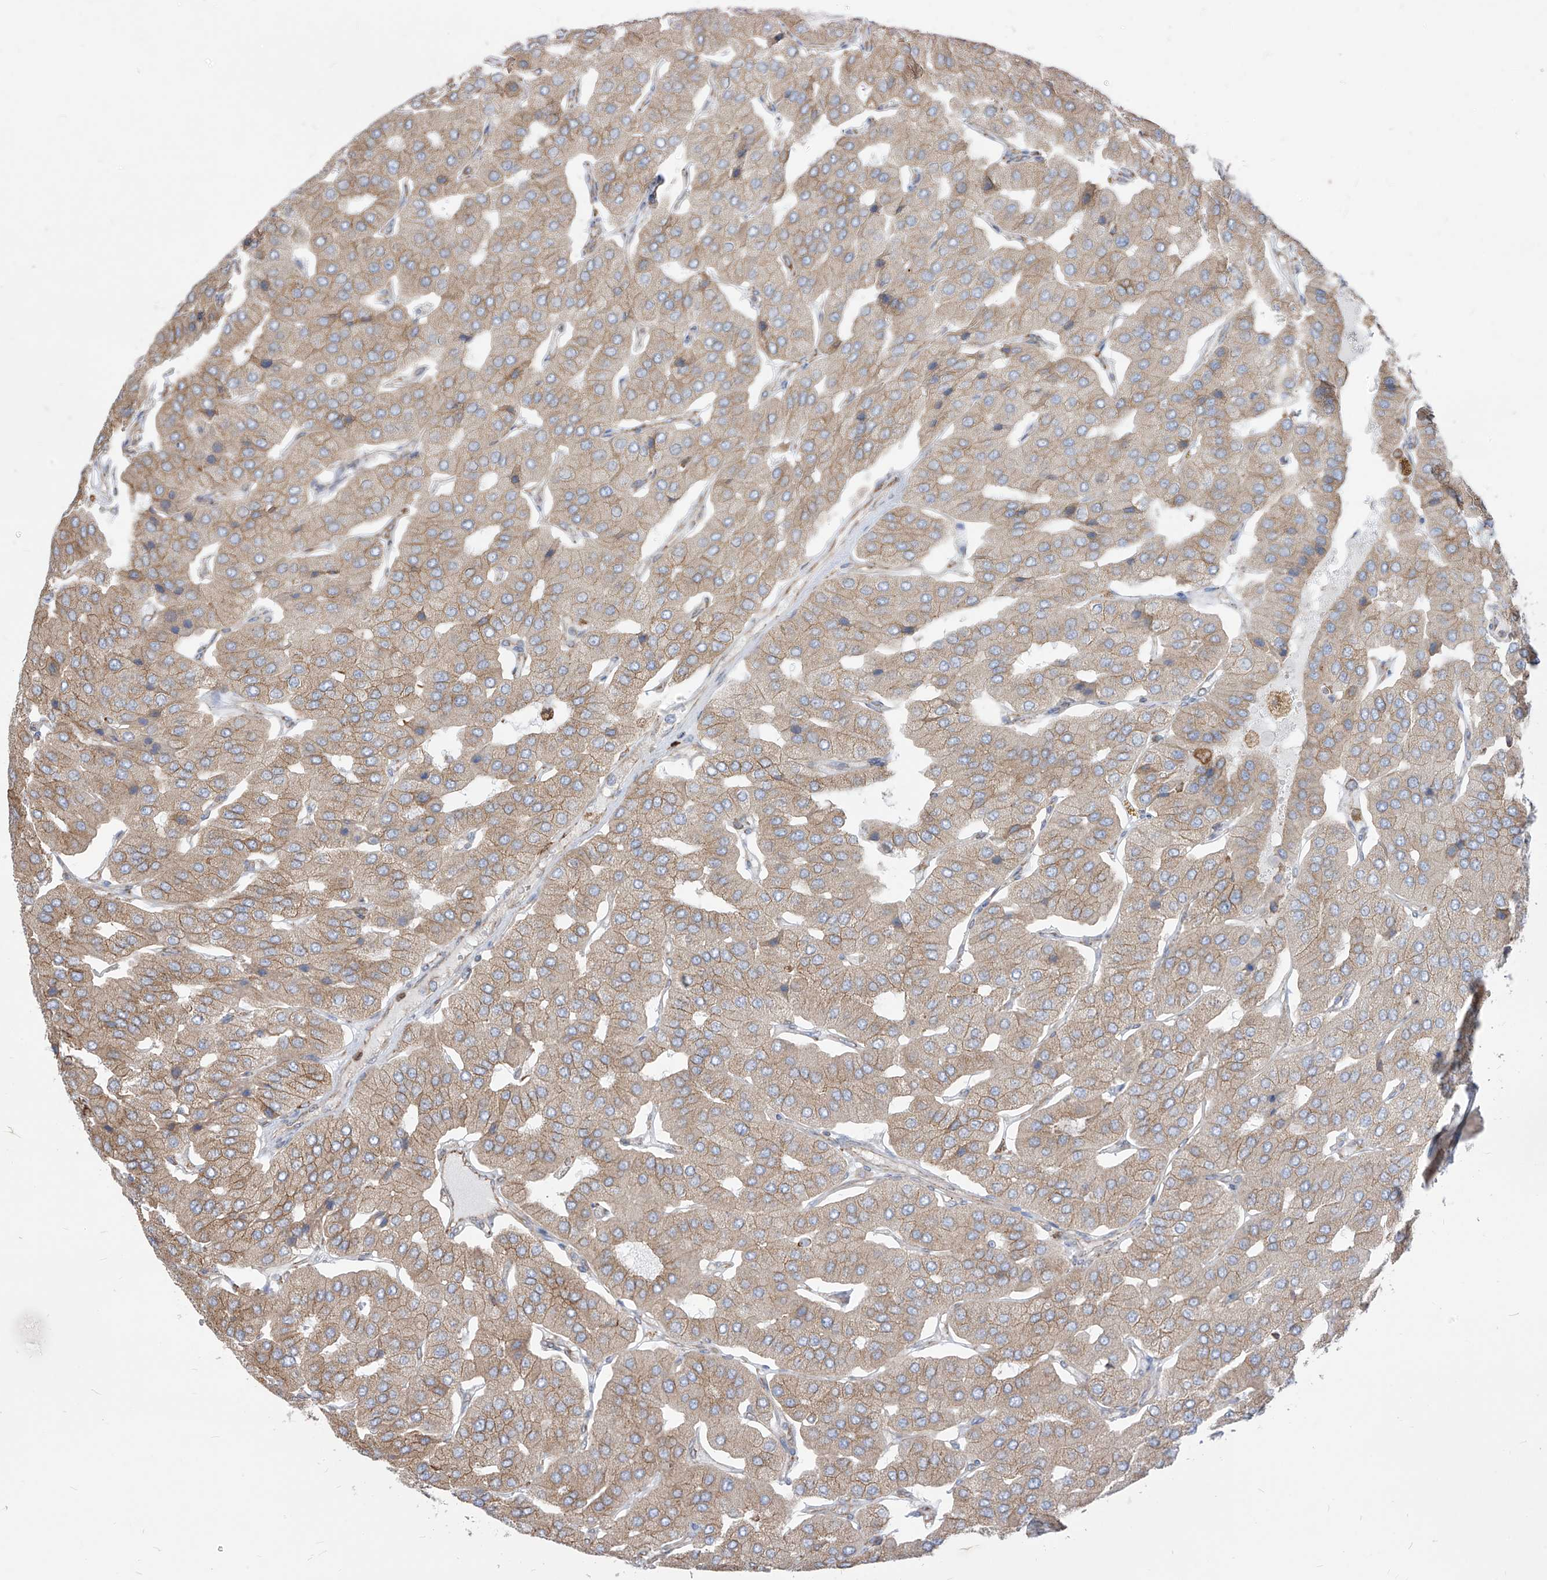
{"staining": {"intensity": "moderate", "quantity": "25%-75%", "location": "cytoplasmic/membranous"}, "tissue": "parathyroid gland", "cell_type": "Glandular cells", "image_type": "normal", "snomed": [{"axis": "morphology", "description": "Normal tissue, NOS"}, {"axis": "morphology", "description": "Adenoma, NOS"}, {"axis": "topography", "description": "Parathyroid gland"}], "caption": "IHC (DAB) staining of benign parathyroid gland reveals moderate cytoplasmic/membranous protein positivity in about 25%-75% of glandular cells. The staining was performed using DAB to visualize the protein expression in brown, while the nuclei were stained in blue with hematoxylin (Magnification: 20x).", "gene": "PDIA6", "patient": {"sex": "female", "age": 86}}